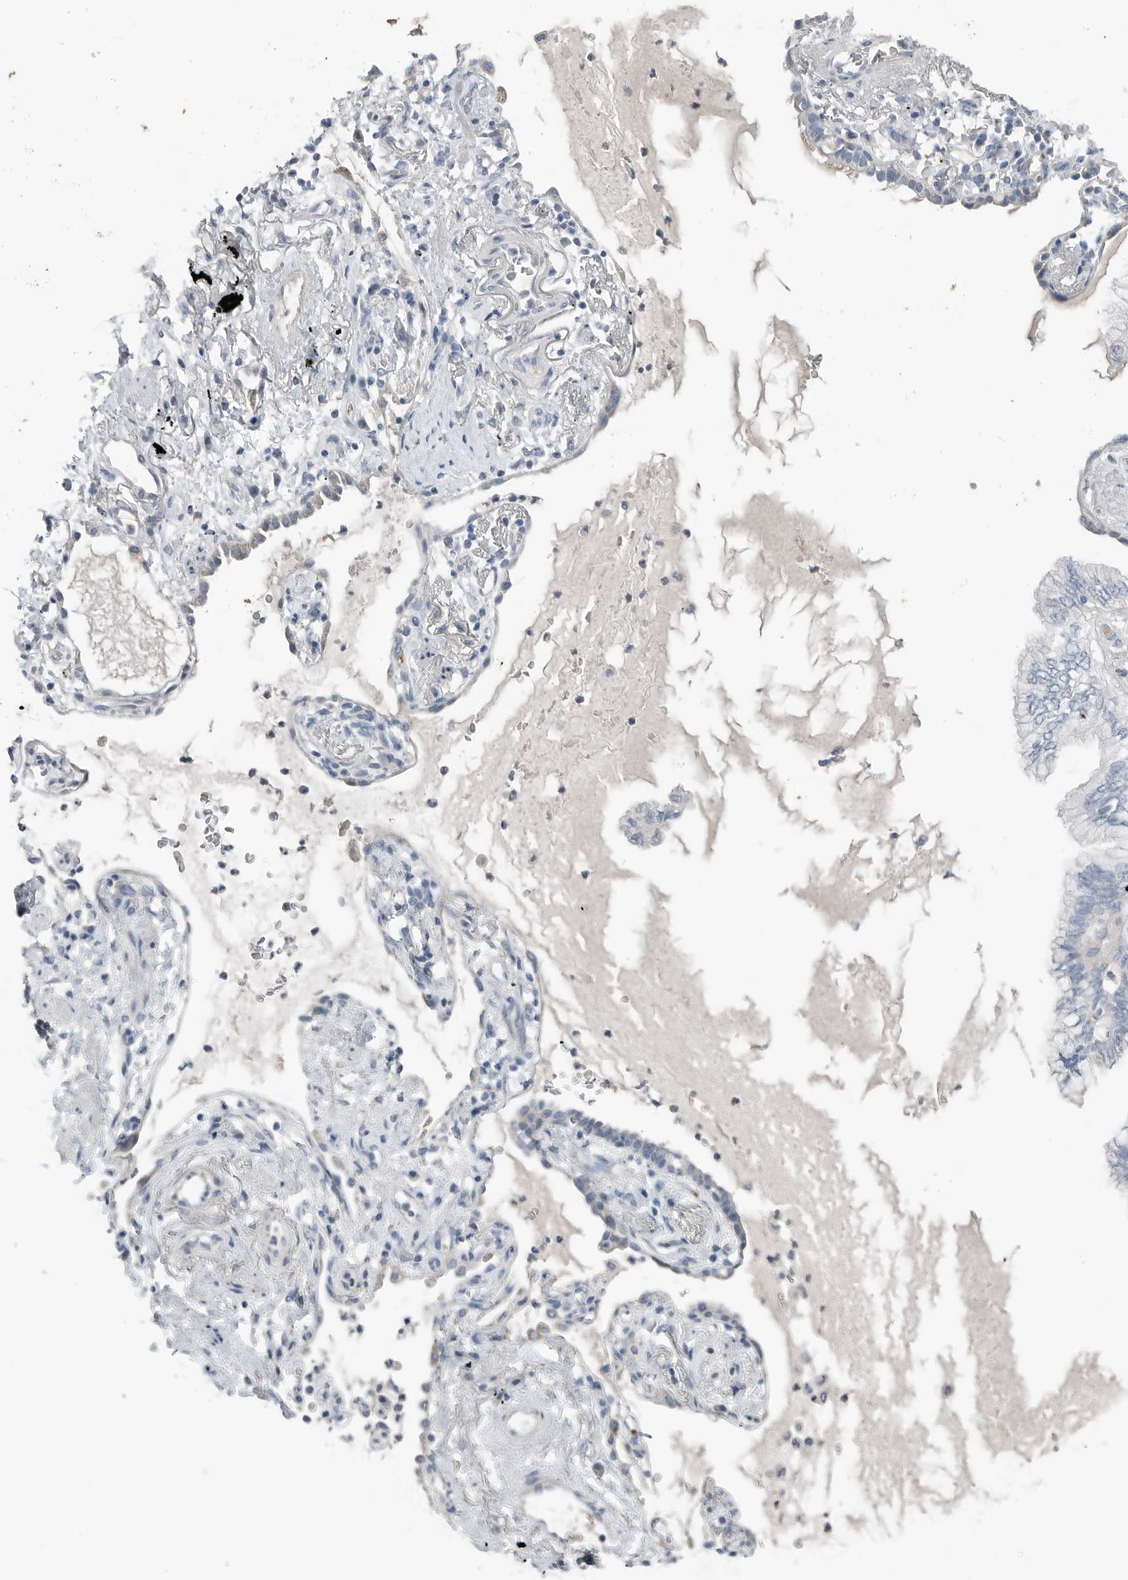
{"staining": {"intensity": "negative", "quantity": "none", "location": "none"}, "tissue": "lung cancer", "cell_type": "Tumor cells", "image_type": "cancer", "snomed": [{"axis": "morphology", "description": "Adenocarcinoma, NOS"}, {"axis": "topography", "description": "Lung"}], "caption": "Immunohistochemistry histopathology image of human lung cancer stained for a protein (brown), which demonstrates no positivity in tumor cells.", "gene": "SERPINB7", "patient": {"sex": "female", "age": 70}}